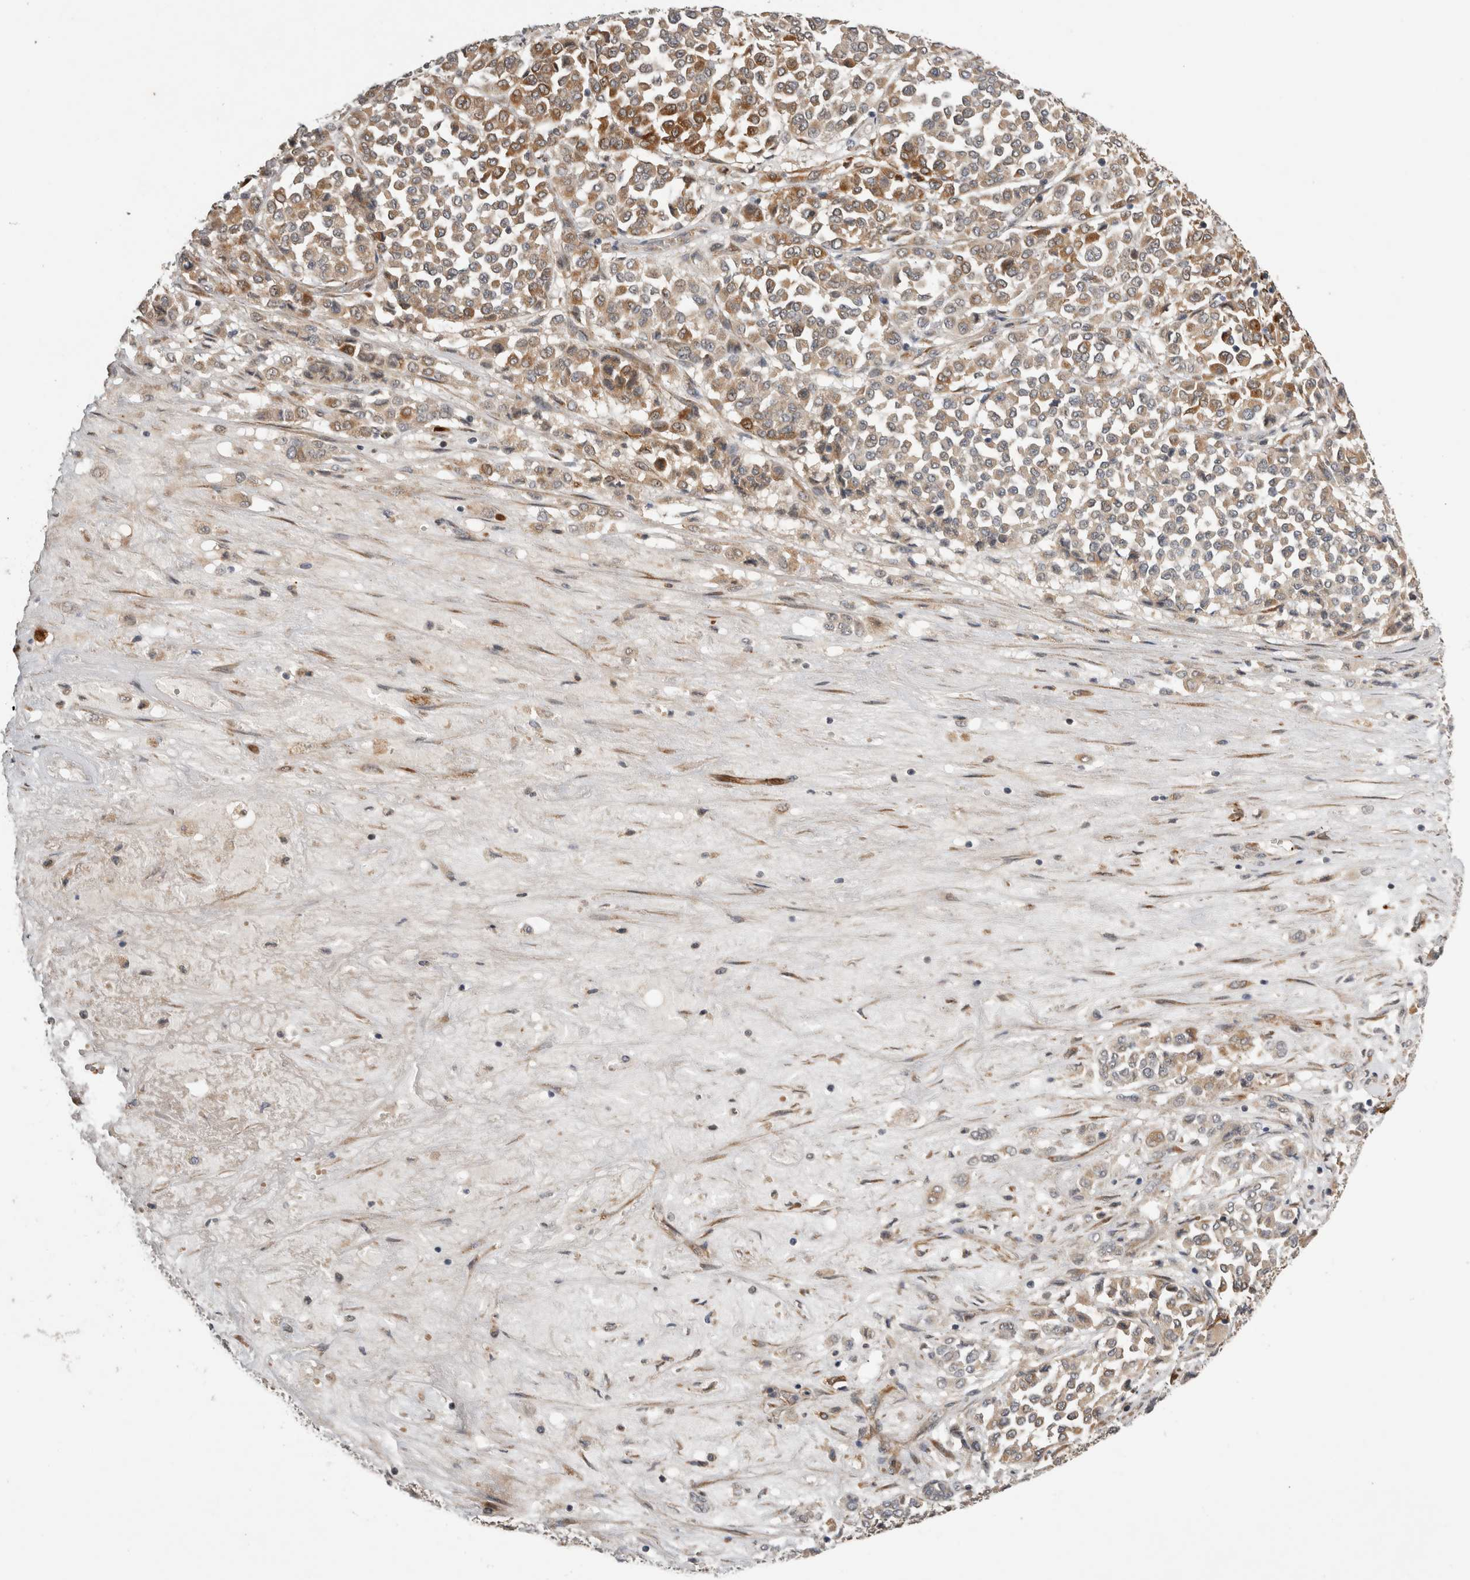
{"staining": {"intensity": "moderate", "quantity": ">75%", "location": "cytoplasmic/membranous"}, "tissue": "melanoma", "cell_type": "Tumor cells", "image_type": "cancer", "snomed": [{"axis": "morphology", "description": "Malignant melanoma, Metastatic site"}, {"axis": "topography", "description": "Pancreas"}], "caption": "Immunohistochemistry (IHC) of human malignant melanoma (metastatic site) demonstrates medium levels of moderate cytoplasmic/membranous positivity in about >75% of tumor cells.", "gene": "APOL2", "patient": {"sex": "female", "age": 30}}